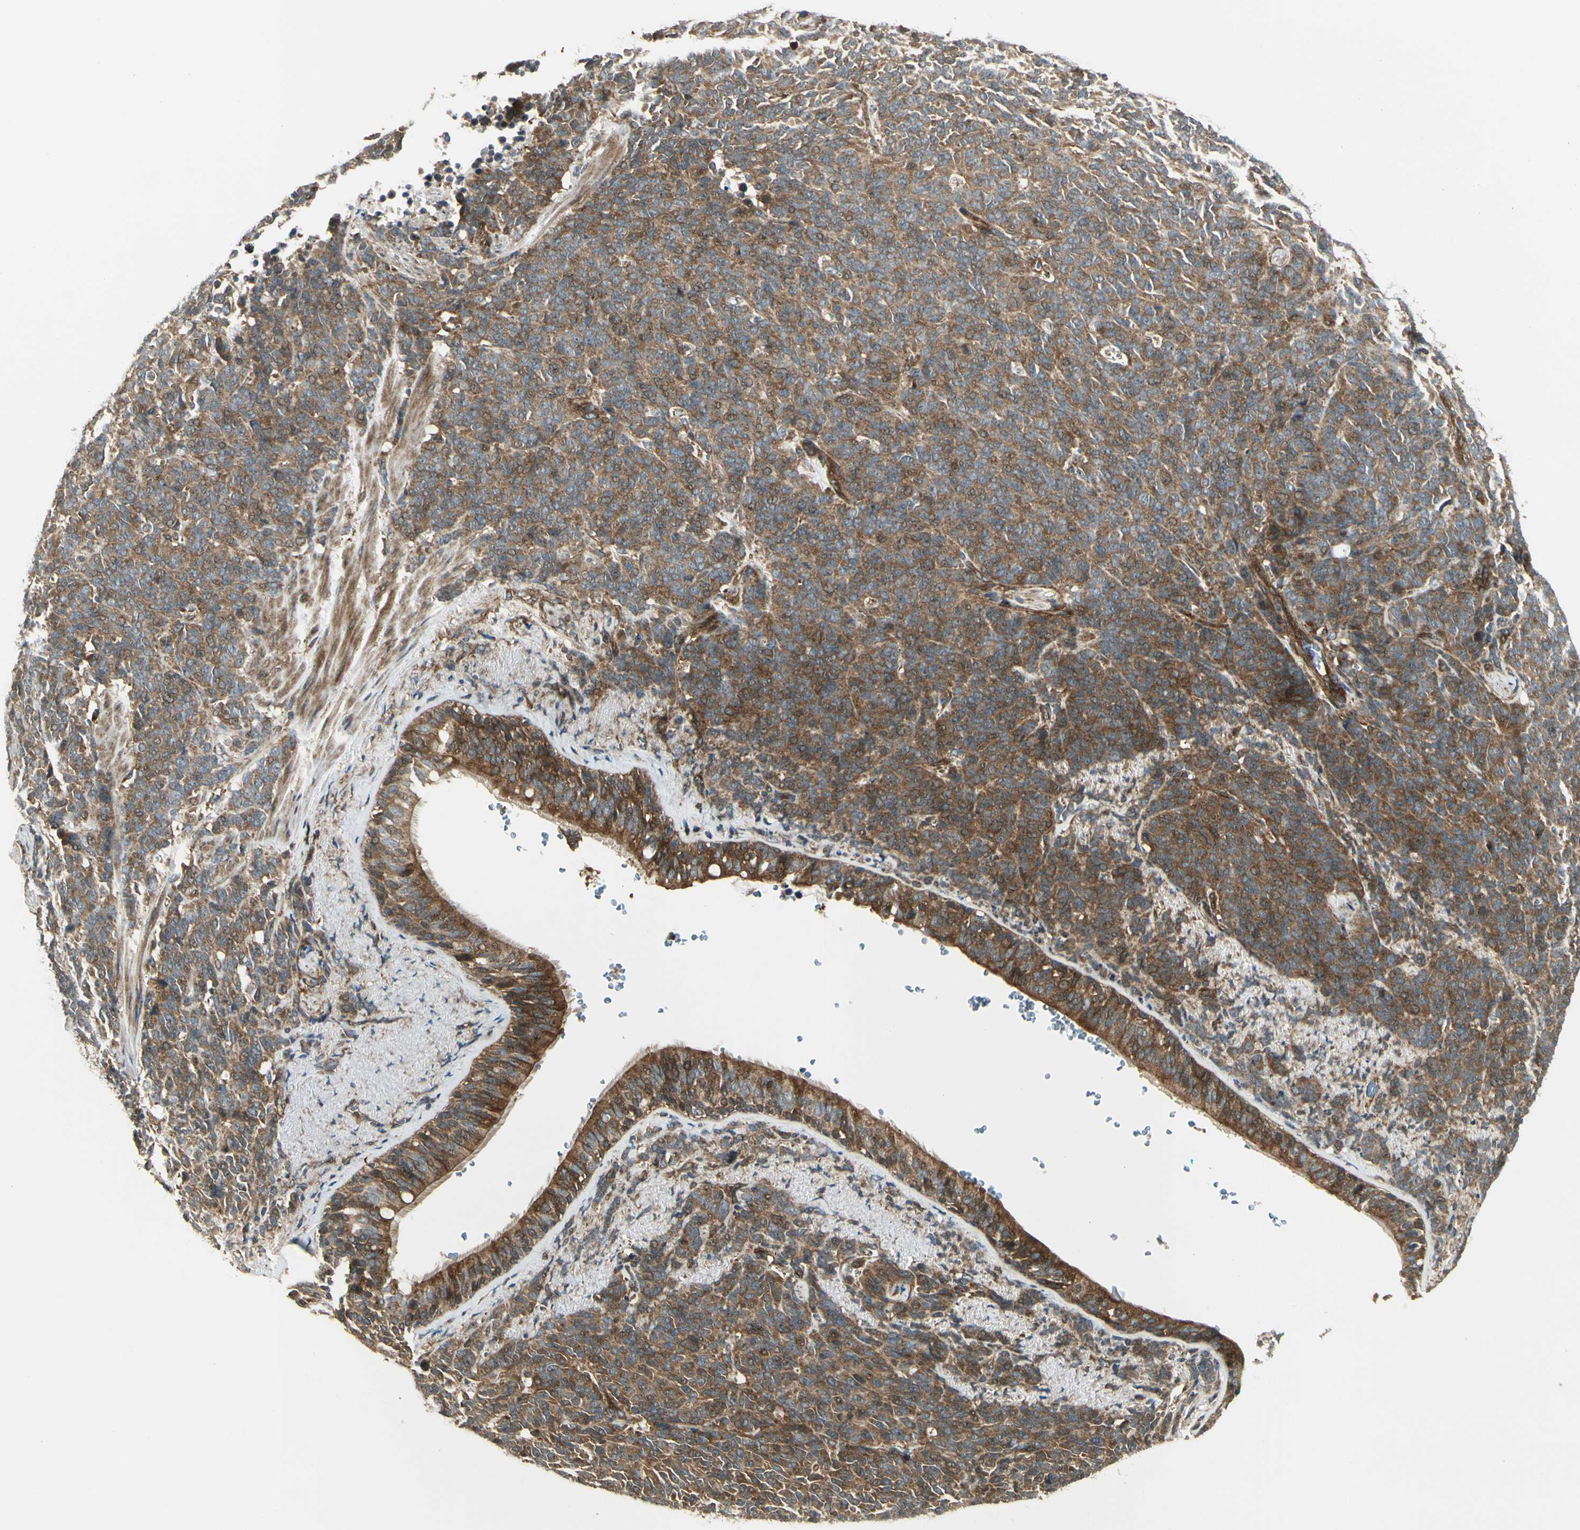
{"staining": {"intensity": "moderate", "quantity": ">75%", "location": "cytoplasmic/membranous"}, "tissue": "lung cancer", "cell_type": "Tumor cells", "image_type": "cancer", "snomed": [{"axis": "morphology", "description": "Neoplasm, malignant, NOS"}, {"axis": "topography", "description": "Lung"}], "caption": "Malignant neoplasm (lung) was stained to show a protein in brown. There is medium levels of moderate cytoplasmic/membranous staining in approximately >75% of tumor cells.", "gene": "FKBP15", "patient": {"sex": "female", "age": 58}}